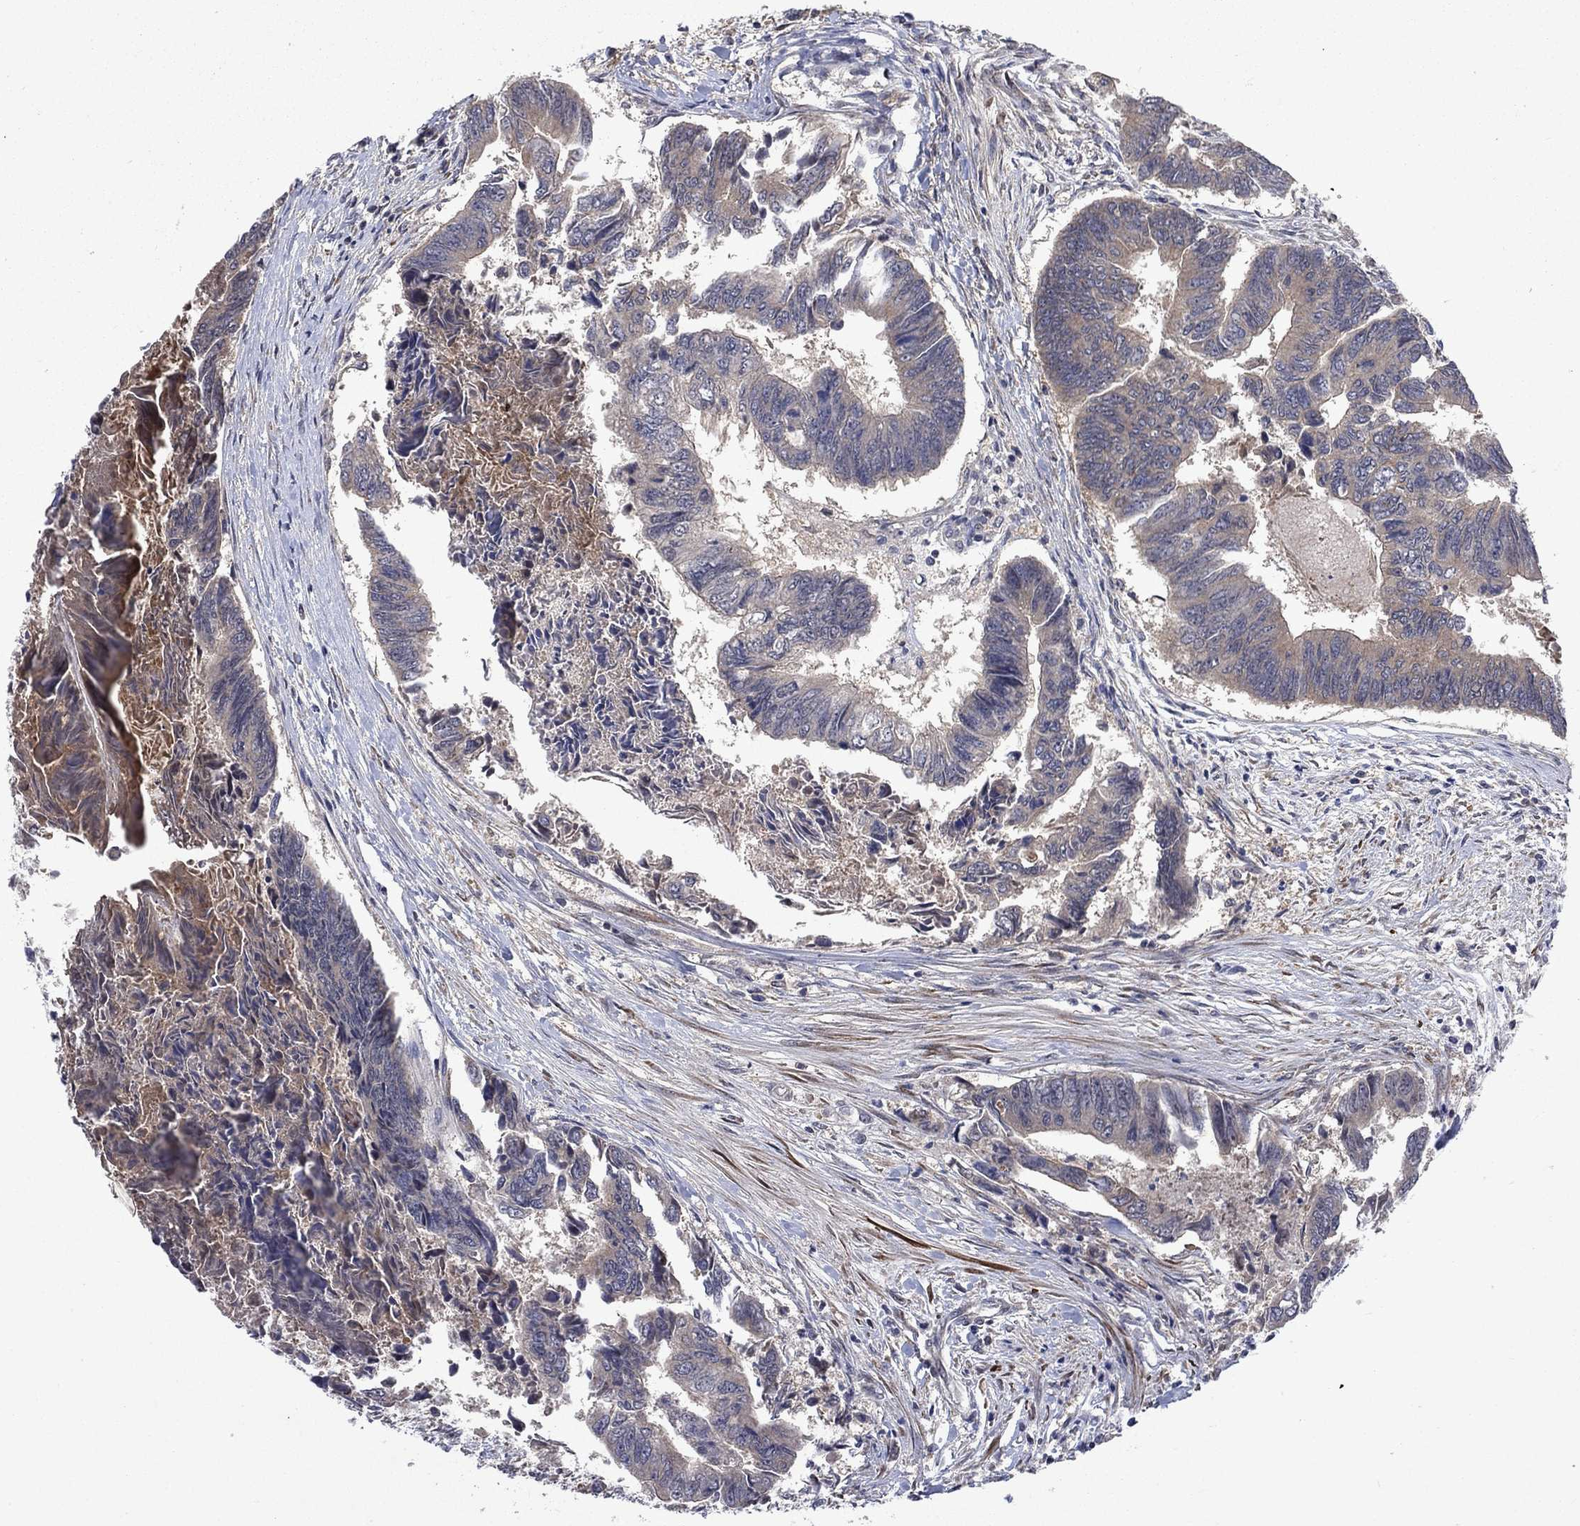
{"staining": {"intensity": "weak", "quantity": "<25%", "location": "cytoplasmic/membranous"}, "tissue": "colorectal cancer", "cell_type": "Tumor cells", "image_type": "cancer", "snomed": [{"axis": "morphology", "description": "Adenocarcinoma, NOS"}, {"axis": "topography", "description": "Colon"}], "caption": "Immunohistochemical staining of colorectal cancer (adenocarcinoma) exhibits no significant expression in tumor cells.", "gene": "IAH1", "patient": {"sex": "female", "age": 65}}